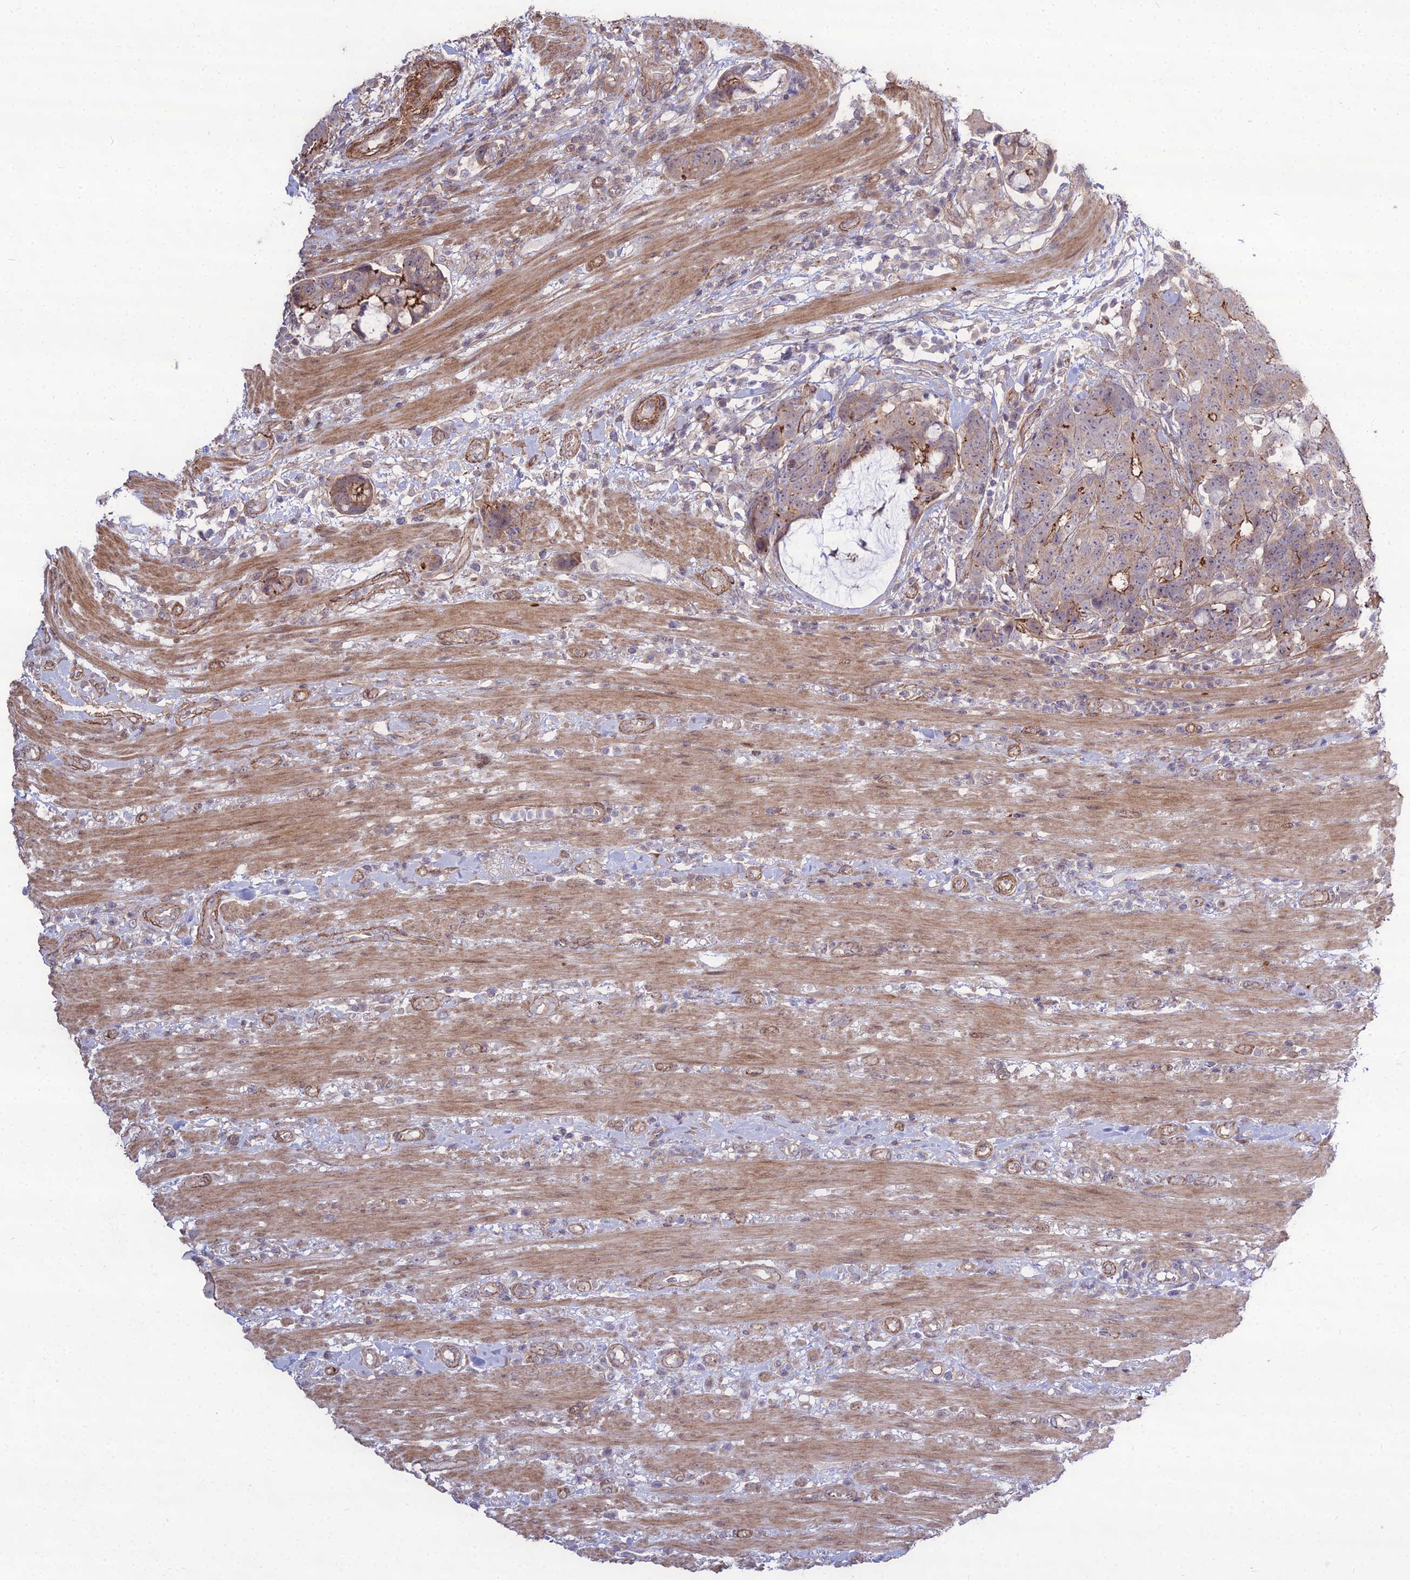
{"staining": {"intensity": "moderate", "quantity": "25%-75%", "location": "cytoplasmic/membranous"}, "tissue": "colorectal cancer", "cell_type": "Tumor cells", "image_type": "cancer", "snomed": [{"axis": "morphology", "description": "Adenocarcinoma, NOS"}, {"axis": "topography", "description": "Colon"}], "caption": "Protein positivity by IHC shows moderate cytoplasmic/membranous positivity in approximately 25%-75% of tumor cells in colorectal cancer.", "gene": "TSPYL2", "patient": {"sex": "female", "age": 82}}